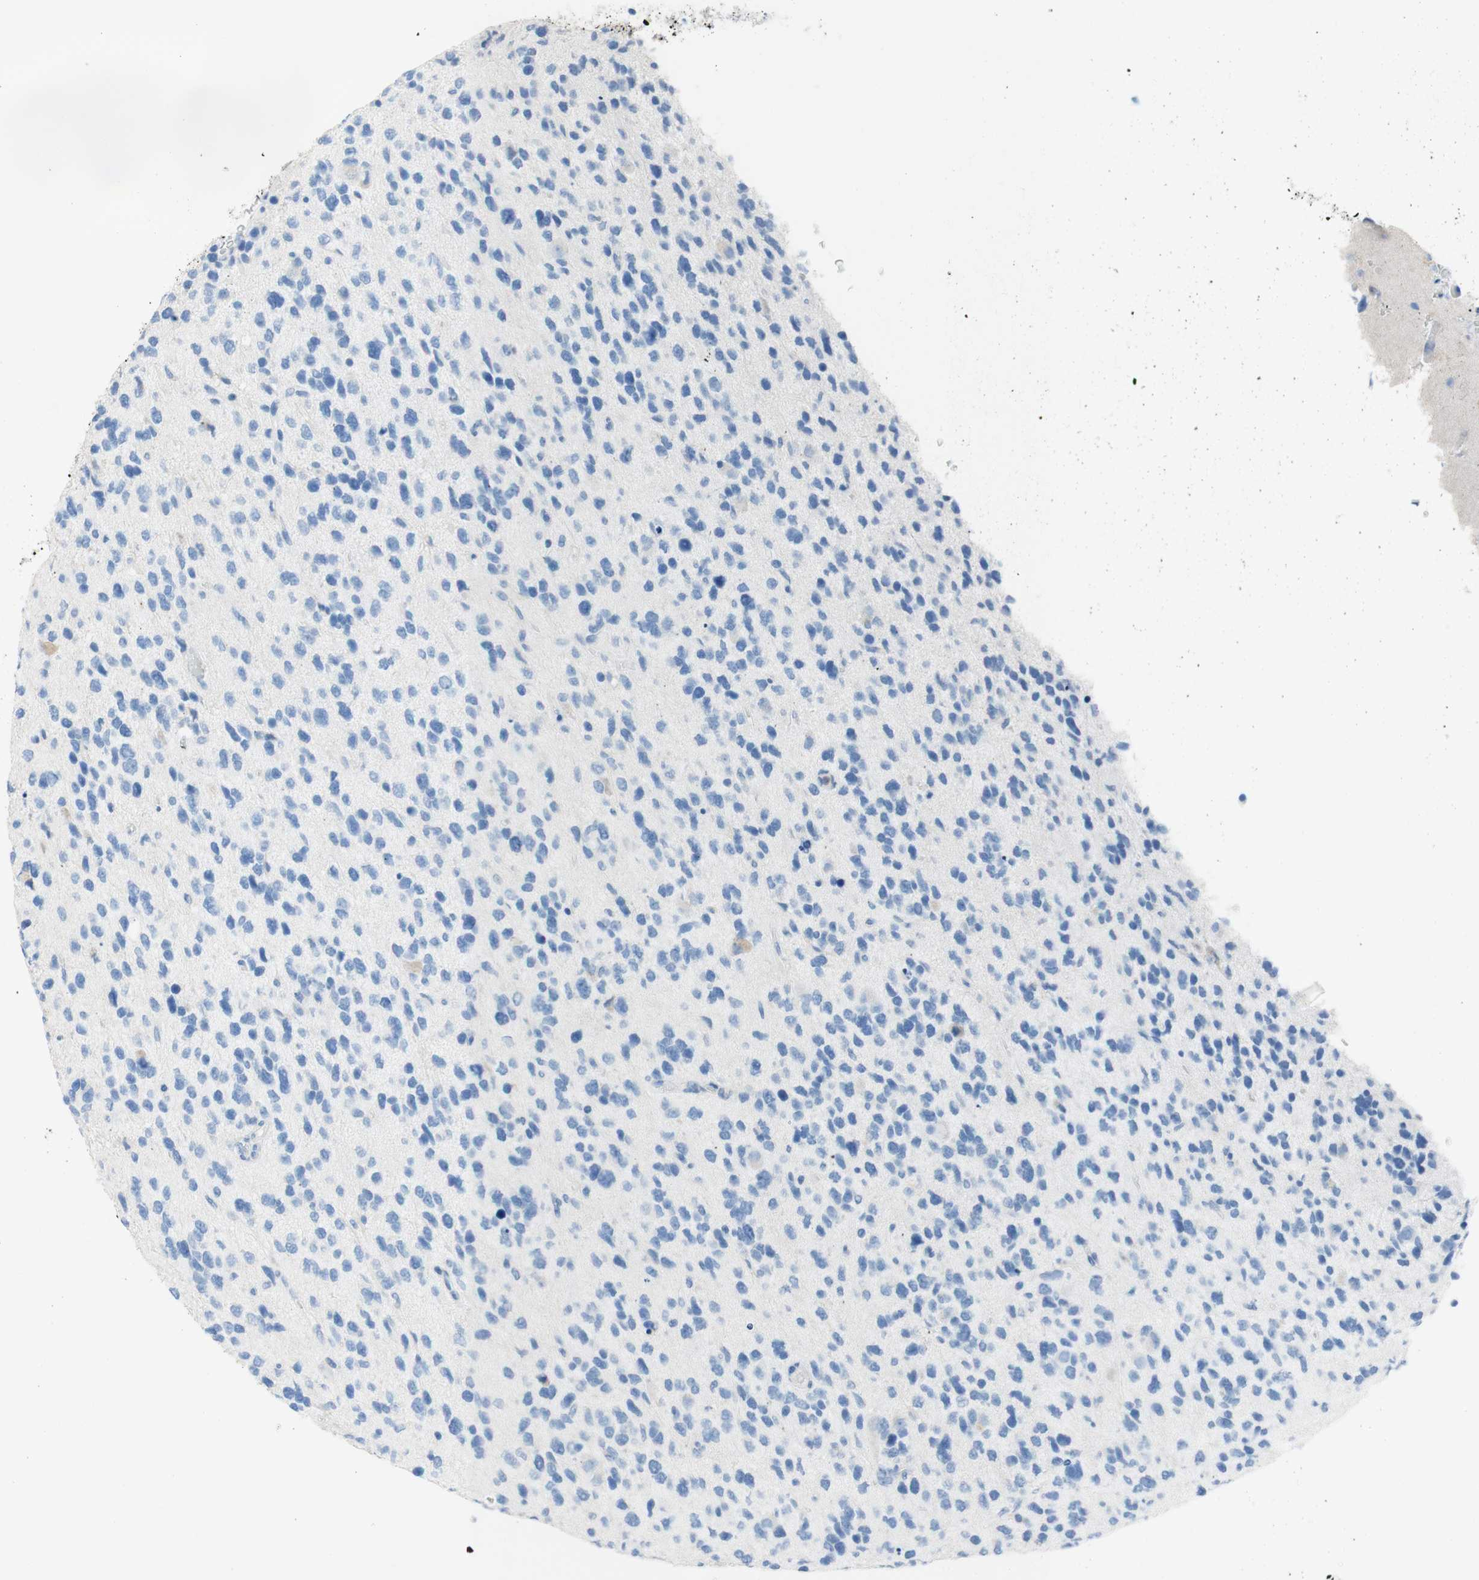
{"staining": {"intensity": "negative", "quantity": "none", "location": "none"}, "tissue": "glioma", "cell_type": "Tumor cells", "image_type": "cancer", "snomed": [{"axis": "morphology", "description": "Glioma, malignant, High grade"}, {"axis": "topography", "description": "Brain"}], "caption": "The IHC photomicrograph has no significant positivity in tumor cells of high-grade glioma (malignant) tissue.", "gene": "CEACAM1", "patient": {"sex": "female", "age": 58}}